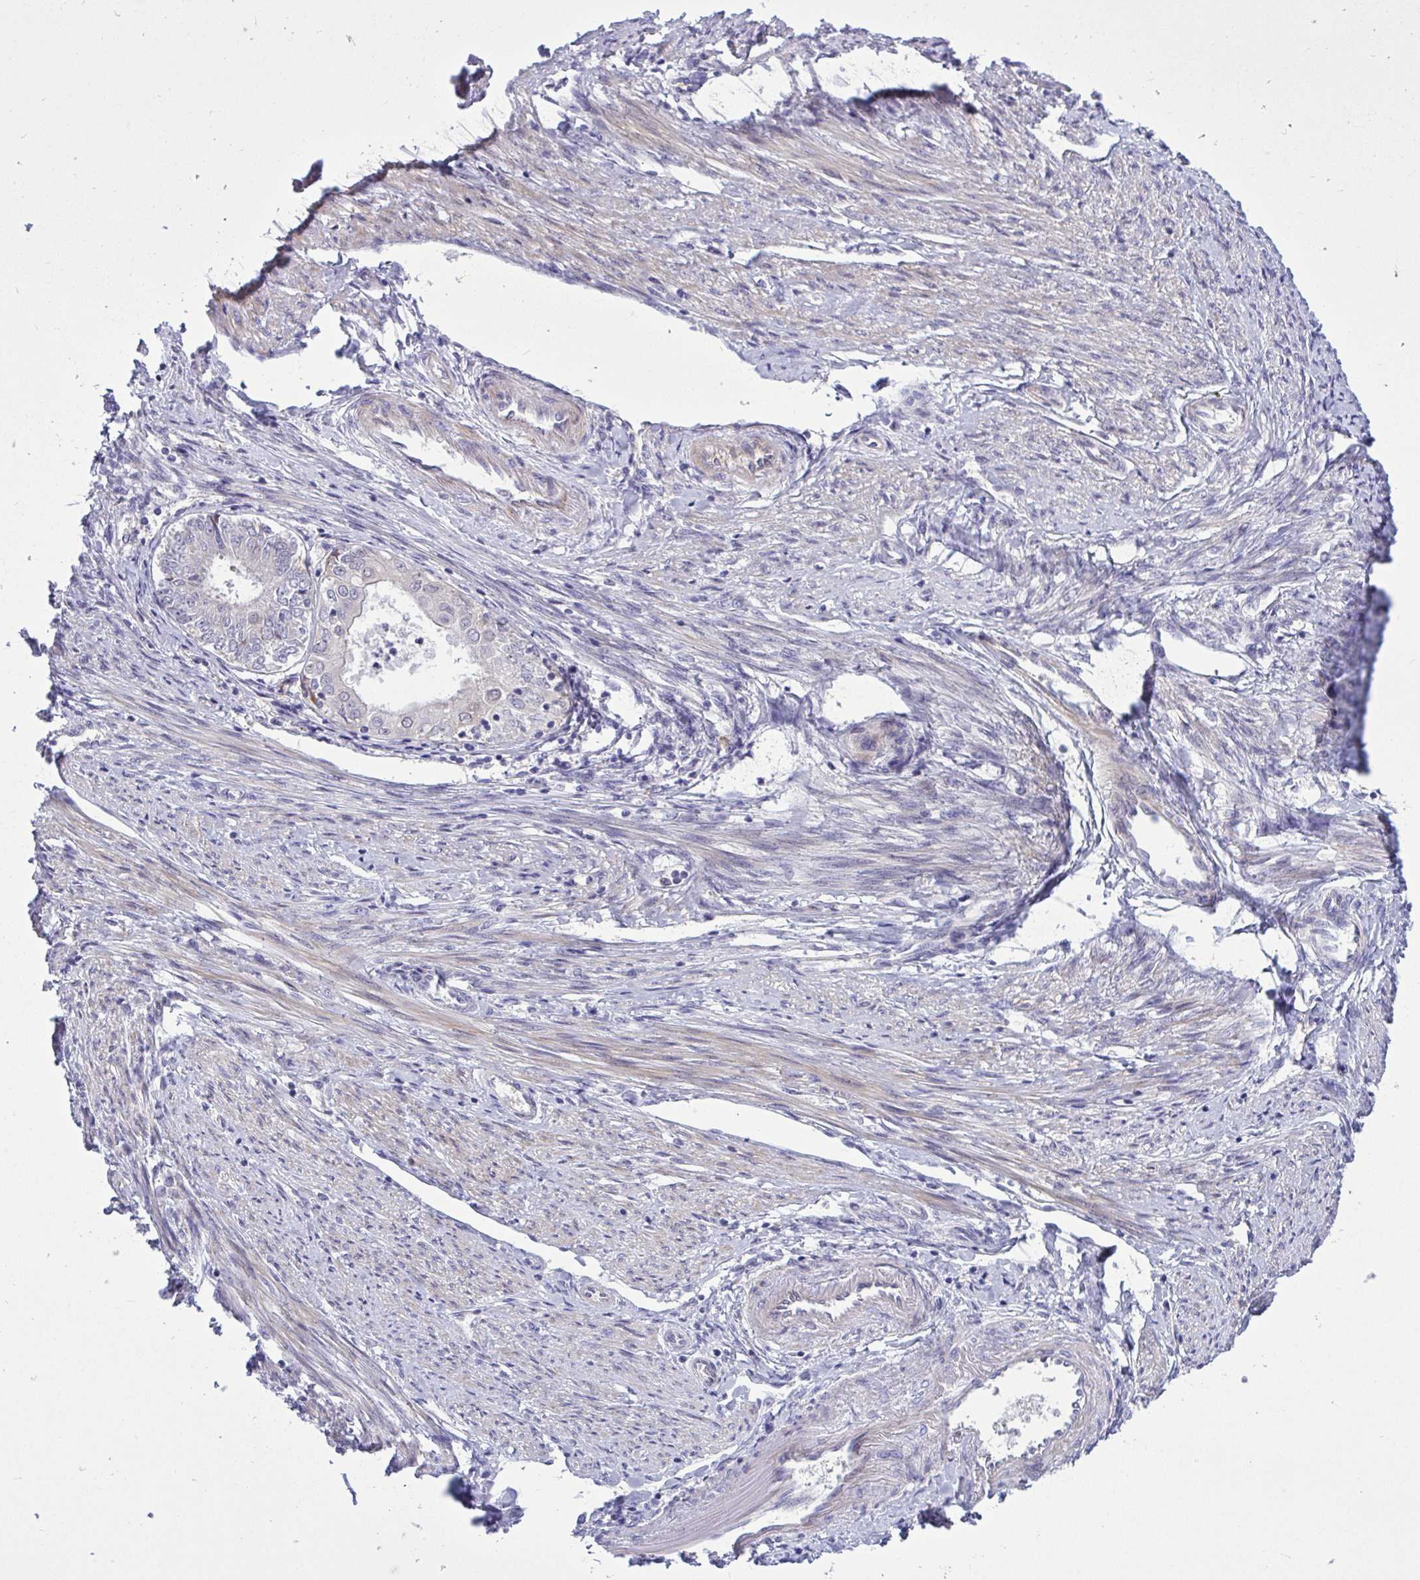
{"staining": {"intensity": "negative", "quantity": "none", "location": "none"}, "tissue": "endometrial cancer", "cell_type": "Tumor cells", "image_type": "cancer", "snomed": [{"axis": "morphology", "description": "Adenocarcinoma, NOS"}, {"axis": "topography", "description": "Endometrium"}], "caption": "A micrograph of human endometrial adenocarcinoma is negative for staining in tumor cells. Brightfield microscopy of immunohistochemistry (IHC) stained with DAB (brown) and hematoxylin (blue), captured at high magnification.", "gene": "HMBOX1", "patient": {"sex": "female", "age": 68}}